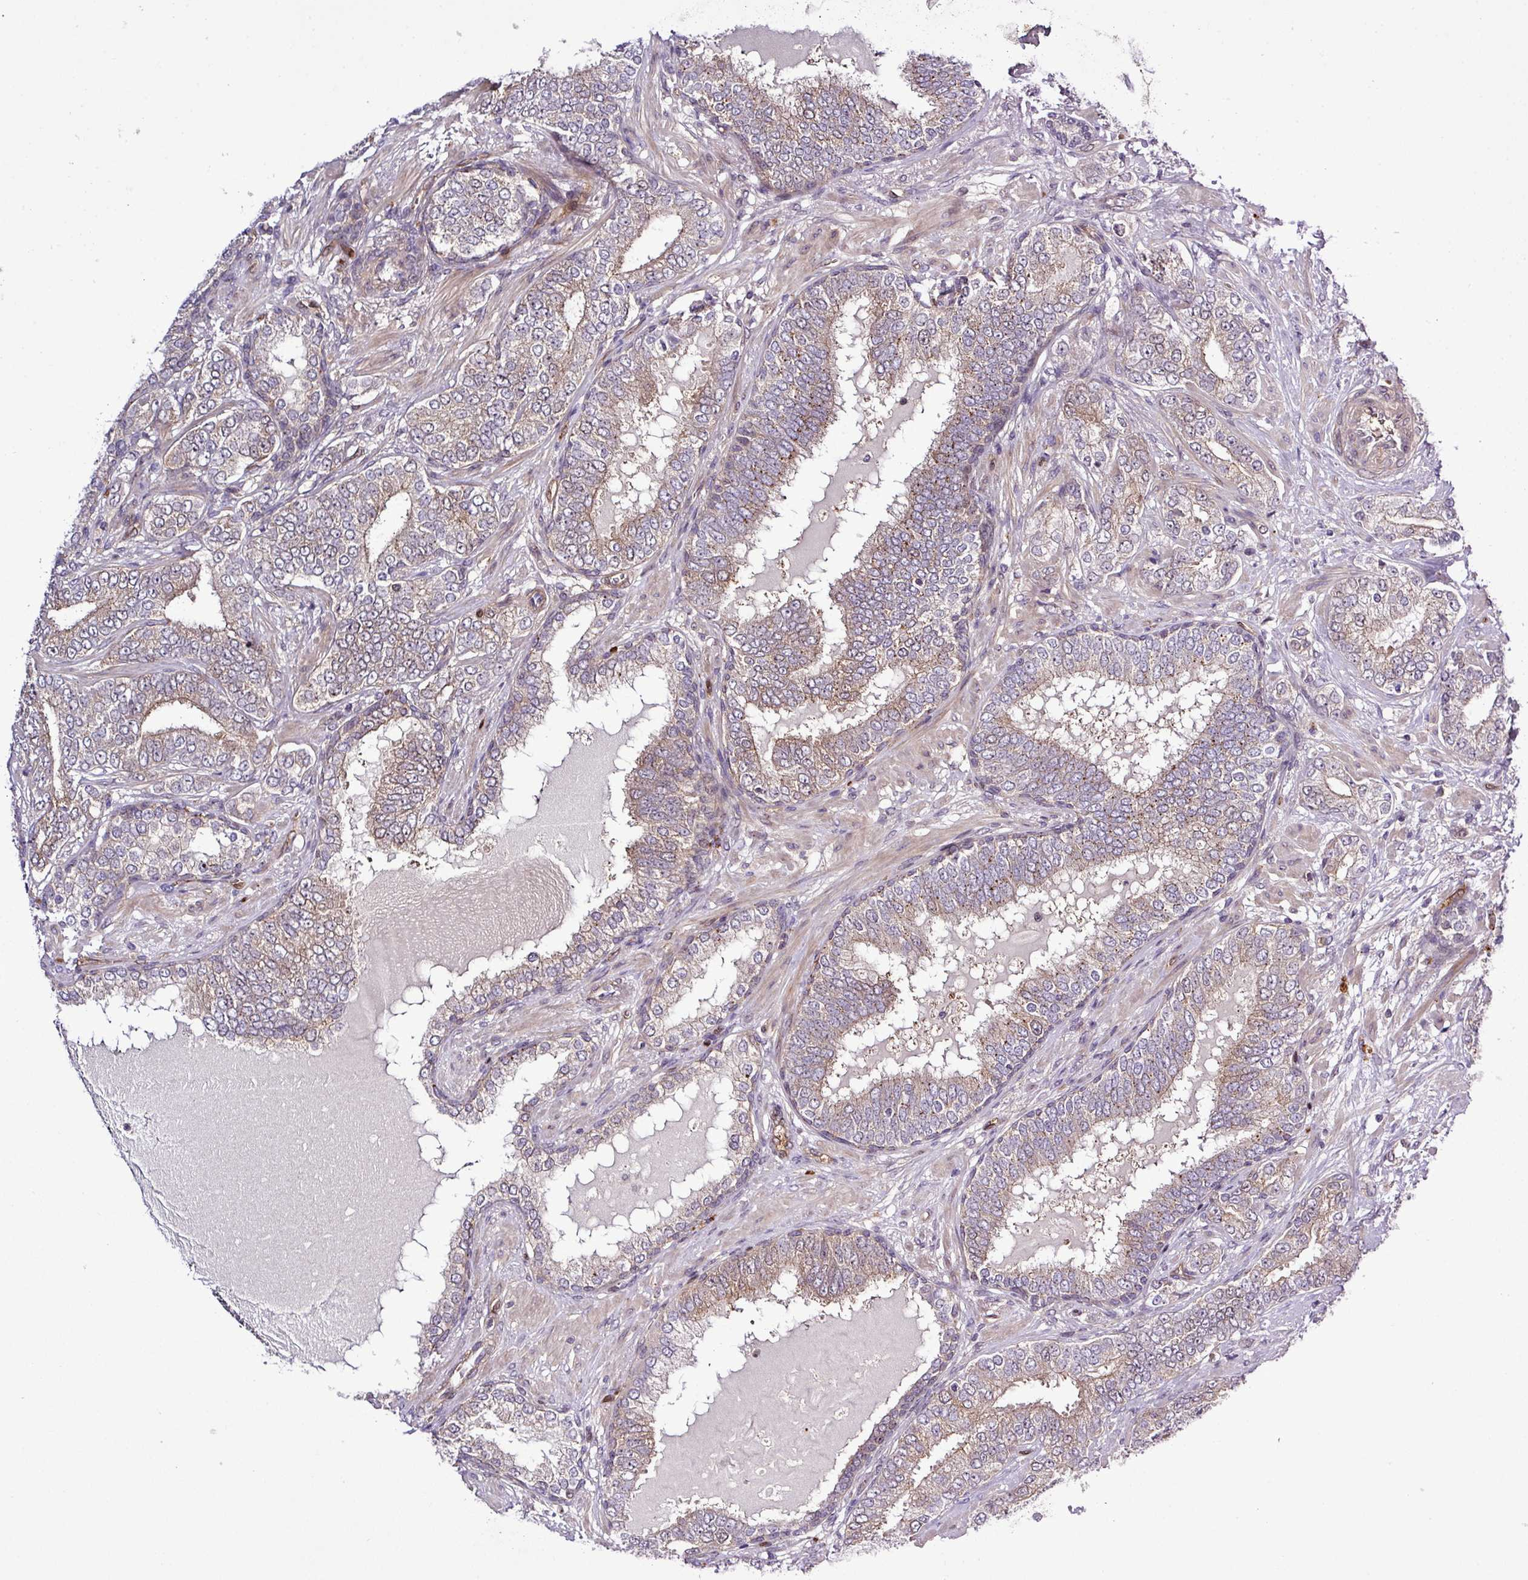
{"staining": {"intensity": "weak", "quantity": "25%-75%", "location": "cytoplasmic/membranous"}, "tissue": "prostate cancer", "cell_type": "Tumor cells", "image_type": "cancer", "snomed": [{"axis": "morphology", "description": "Adenocarcinoma, High grade"}, {"axis": "topography", "description": "Prostate"}], "caption": "Protein expression analysis of prostate cancer (adenocarcinoma (high-grade)) demonstrates weak cytoplasmic/membranous positivity in approximately 25%-75% of tumor cells. (IHC, brightfield microscopy, high magnification).", "gene": "CARHSP1", "patient": {"sex": "male", "age": 72}}